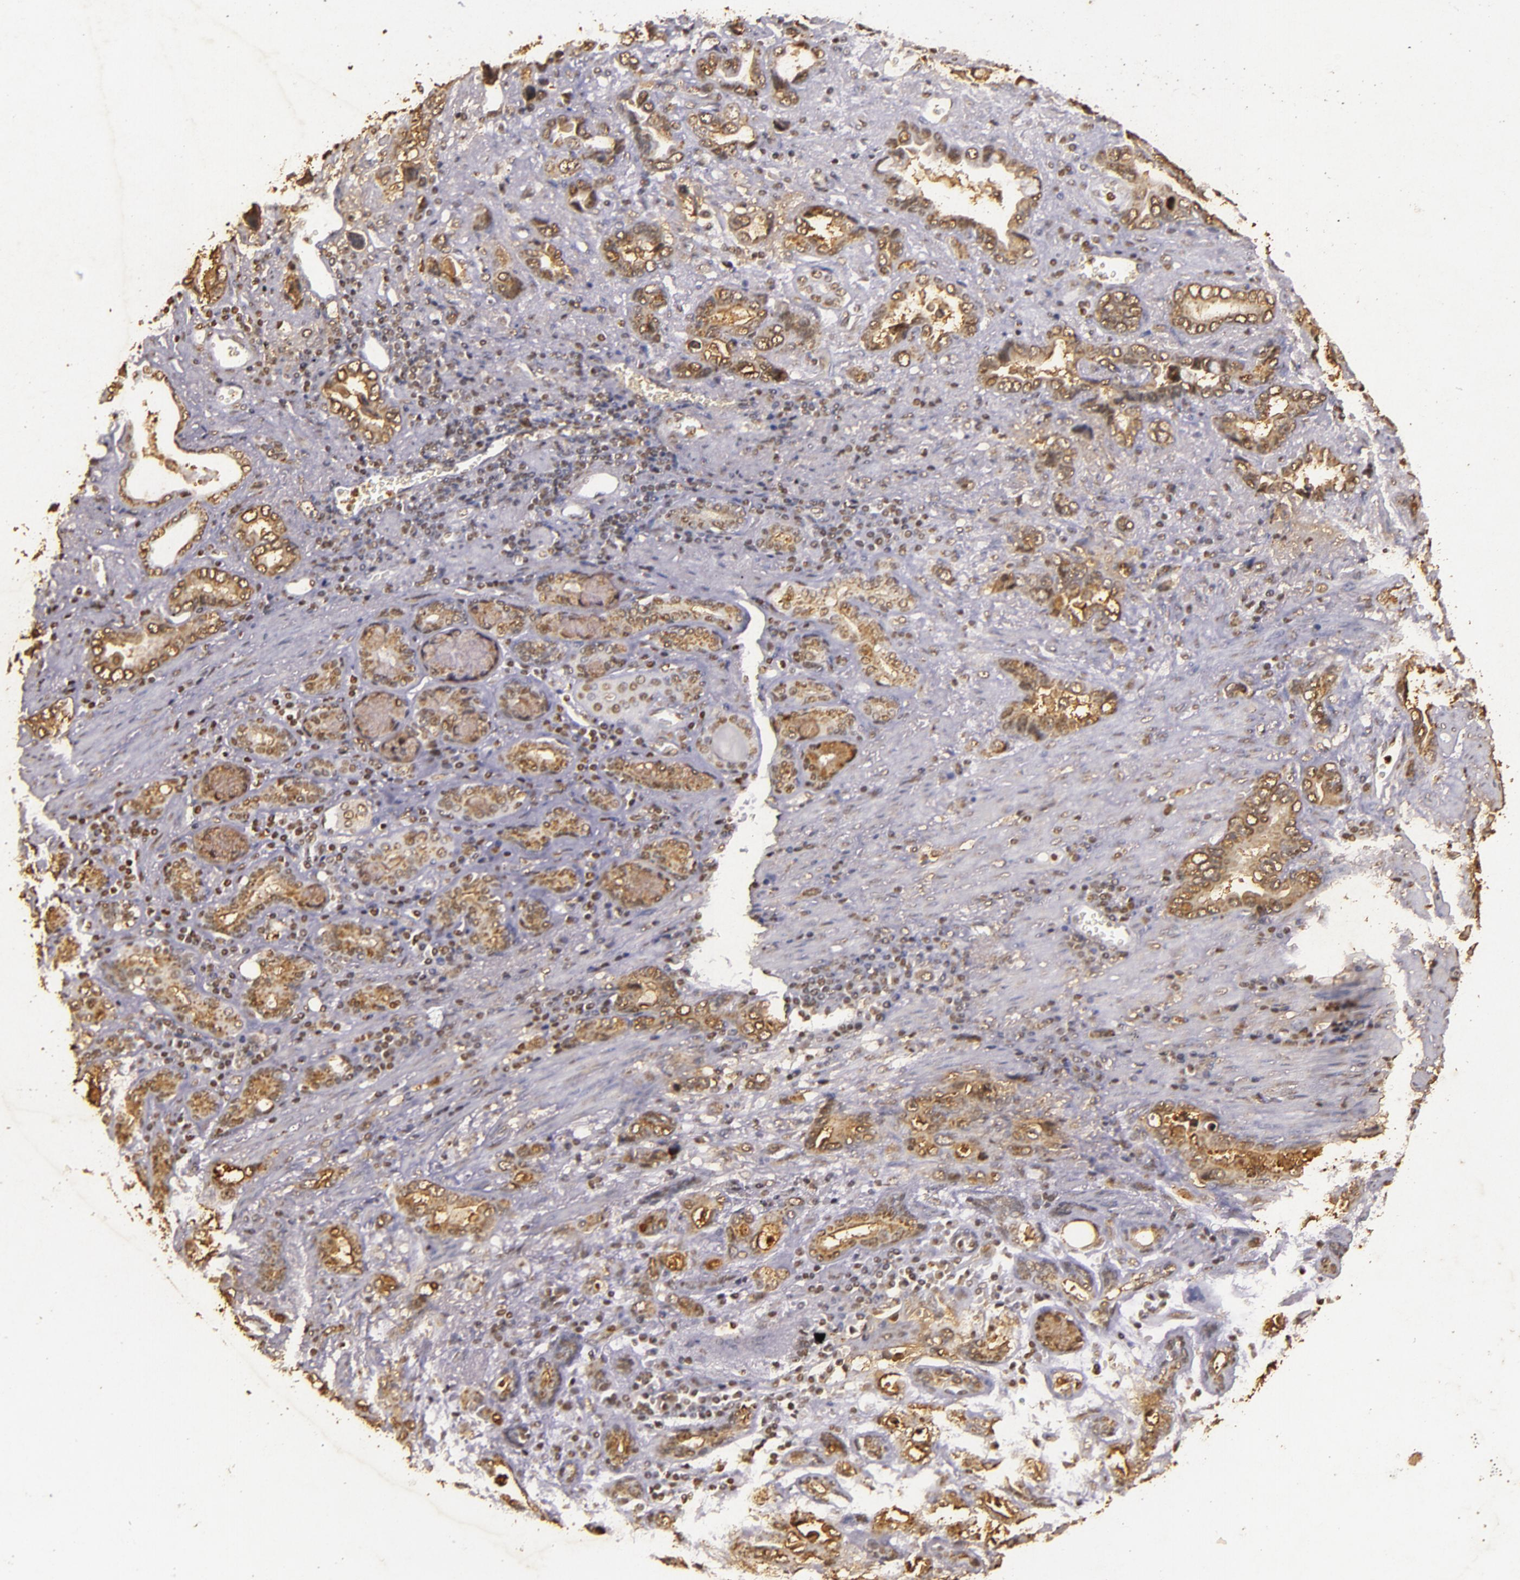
{"staining": {"intensity": "moderate", "quantity": ">75%", "location": "cytoplasmic/membranous,nuclear"}, "tissue": "stomach cancer", "cell_type": "Tumor cells", "image_type": "cancer", "snomed": [{"axis": "morphology", "description": "Adenocarcinoma, NOS"}, {"axis": "topography", "description": "Stomach"}], "caption": "IHC histopathology image of human stomach adenocarcinoma stained for a protein (brown), which demonstrates medium levels of moderate cytoplasmic/membranous and nuclear expression in about >75% of tumor cells.", "gene": "CBX3", "patient": {"sex": "male", "age": 78}}